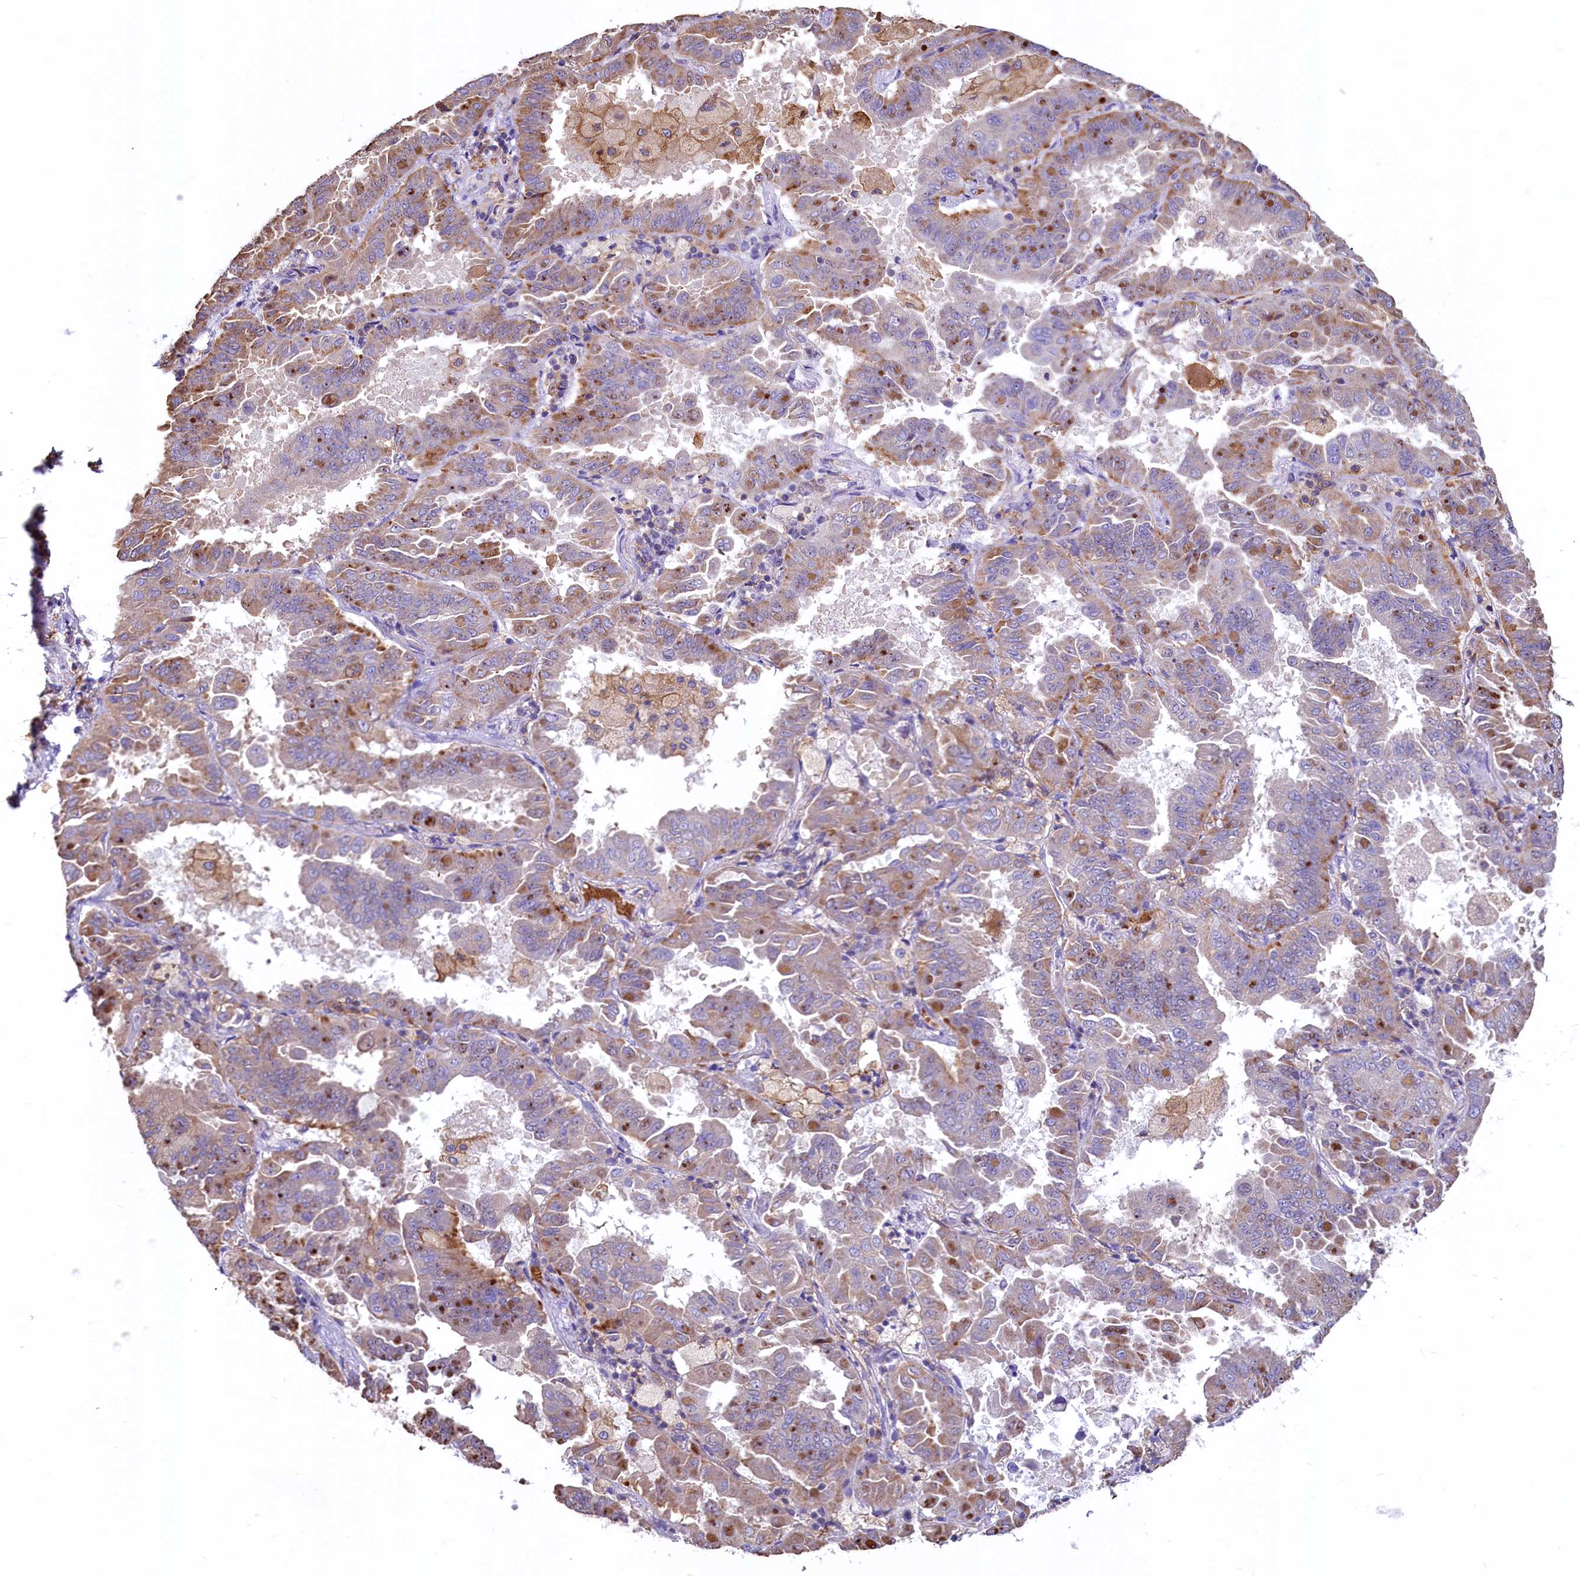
{"staining": {"intensity": "moderate", "quantity": "<25%", "location": "cytoplasmic/membranous"}, "tissue": "lung cancer", "cell_type": "Tumor cells", "image_type": "cancer", "snomed": [{"axis": "morphology", "description": "Adenocarcinoma, NOS"}, {"axis": "topography", "description": "Lung"}], "caption": "This photomicrograph exhibits IHC staining of adenocarcinoma (lung), with low moderate cytoplasmic/membranous positivity in approximately <25% of tumor cells.", "gene": "HPS6", "patient": {"sex": "male", "age": 64}}